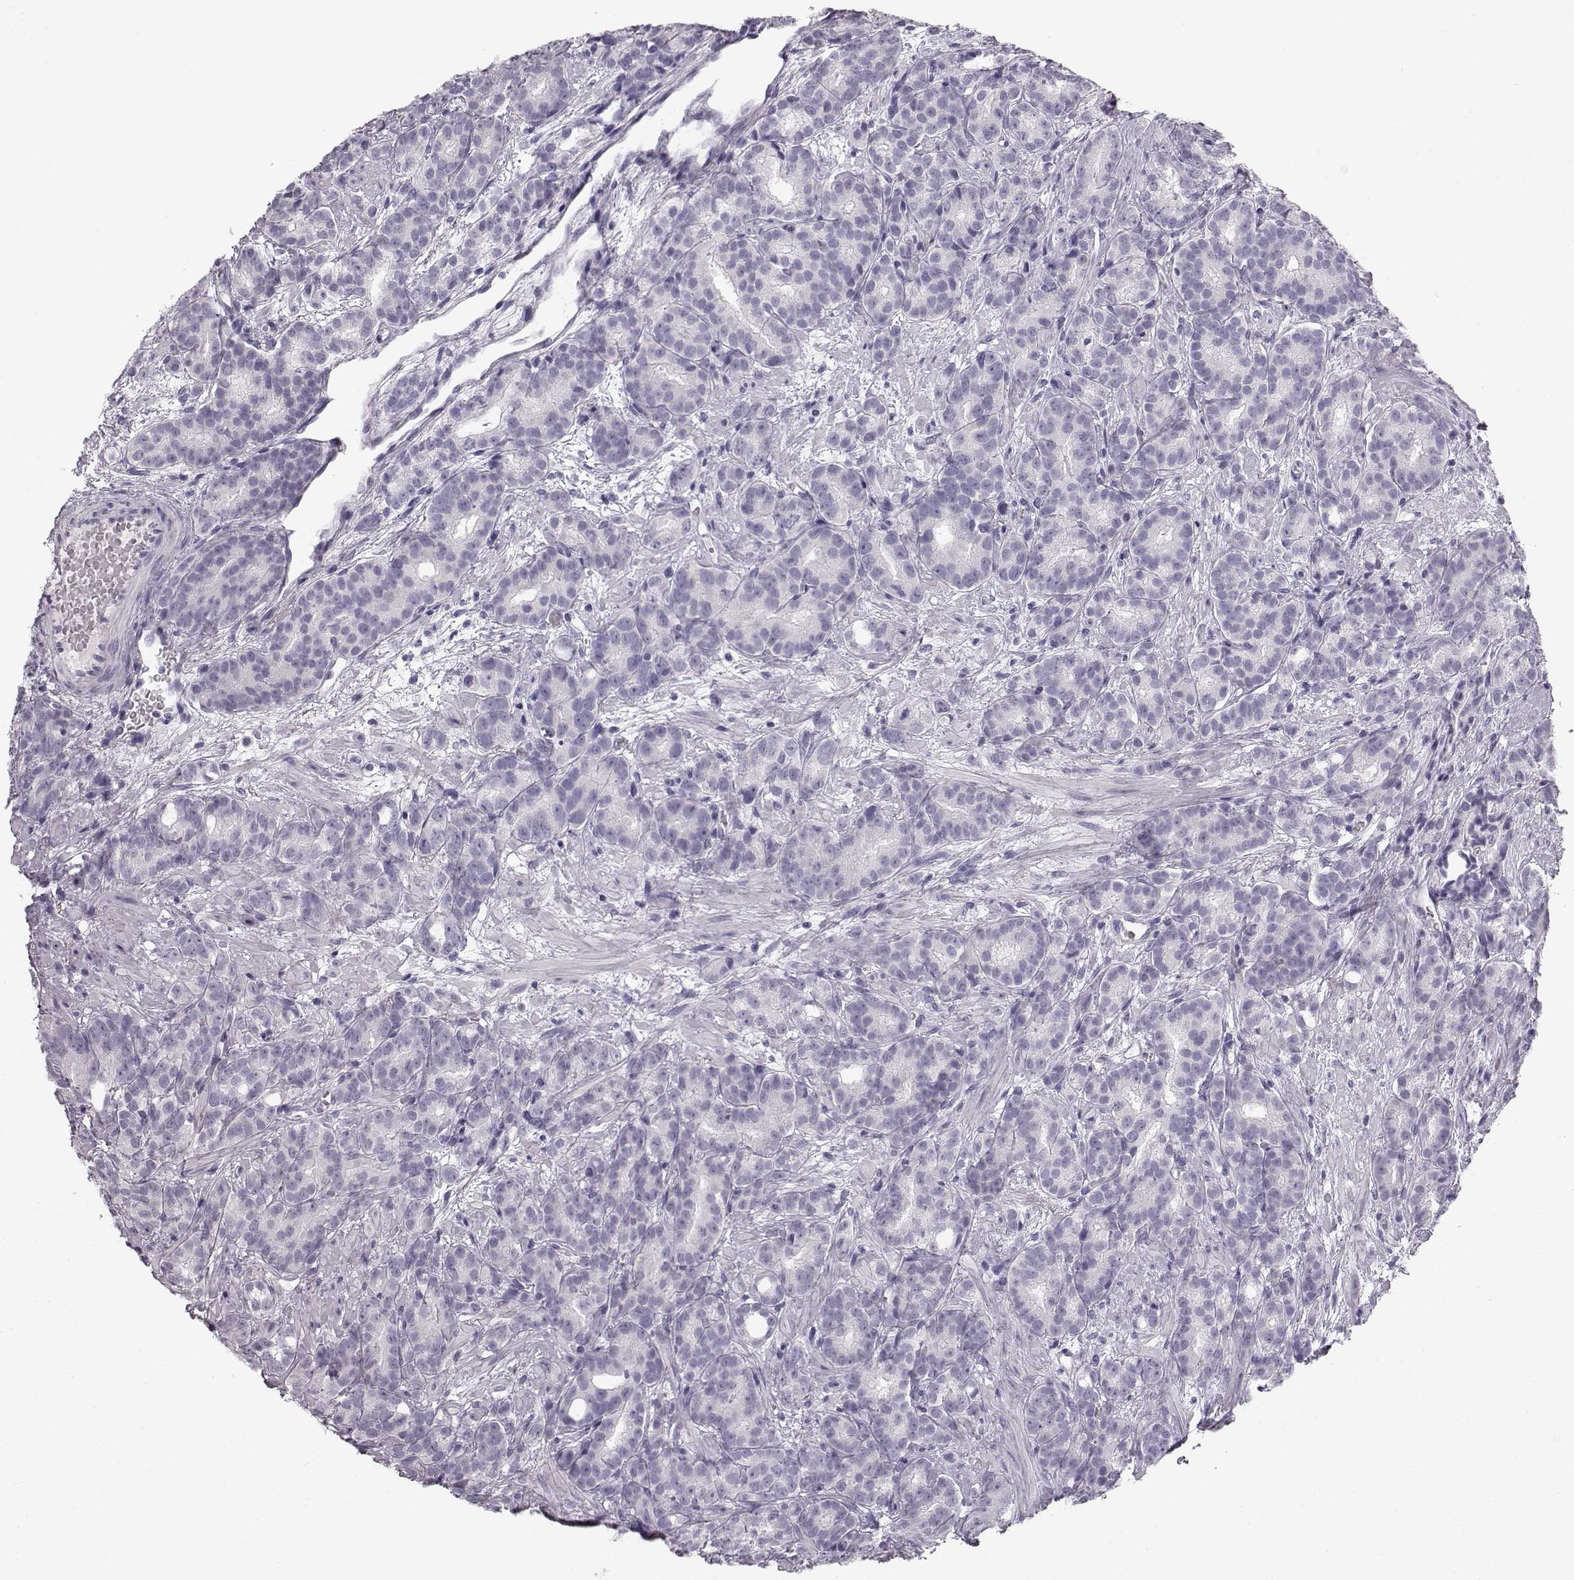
{"staining": {"intensity": "negative", "quantity": "none", "location": "none"}, "tissue": "prostate cancer", "cell_type": "Tumor cells", "image_type": "cancer", "snomed": [{"axis": "morphology", "description": "Adenocarcinoma, High grade"}, {"axis": "topography", "description": "Prostate"}], "caption": "DAB immunohistochemical staining of human prostate cancer displays no significant expression in tumor cells.", "gene": "BFSP2", "patient": {"sex": "male", "age": 90}}